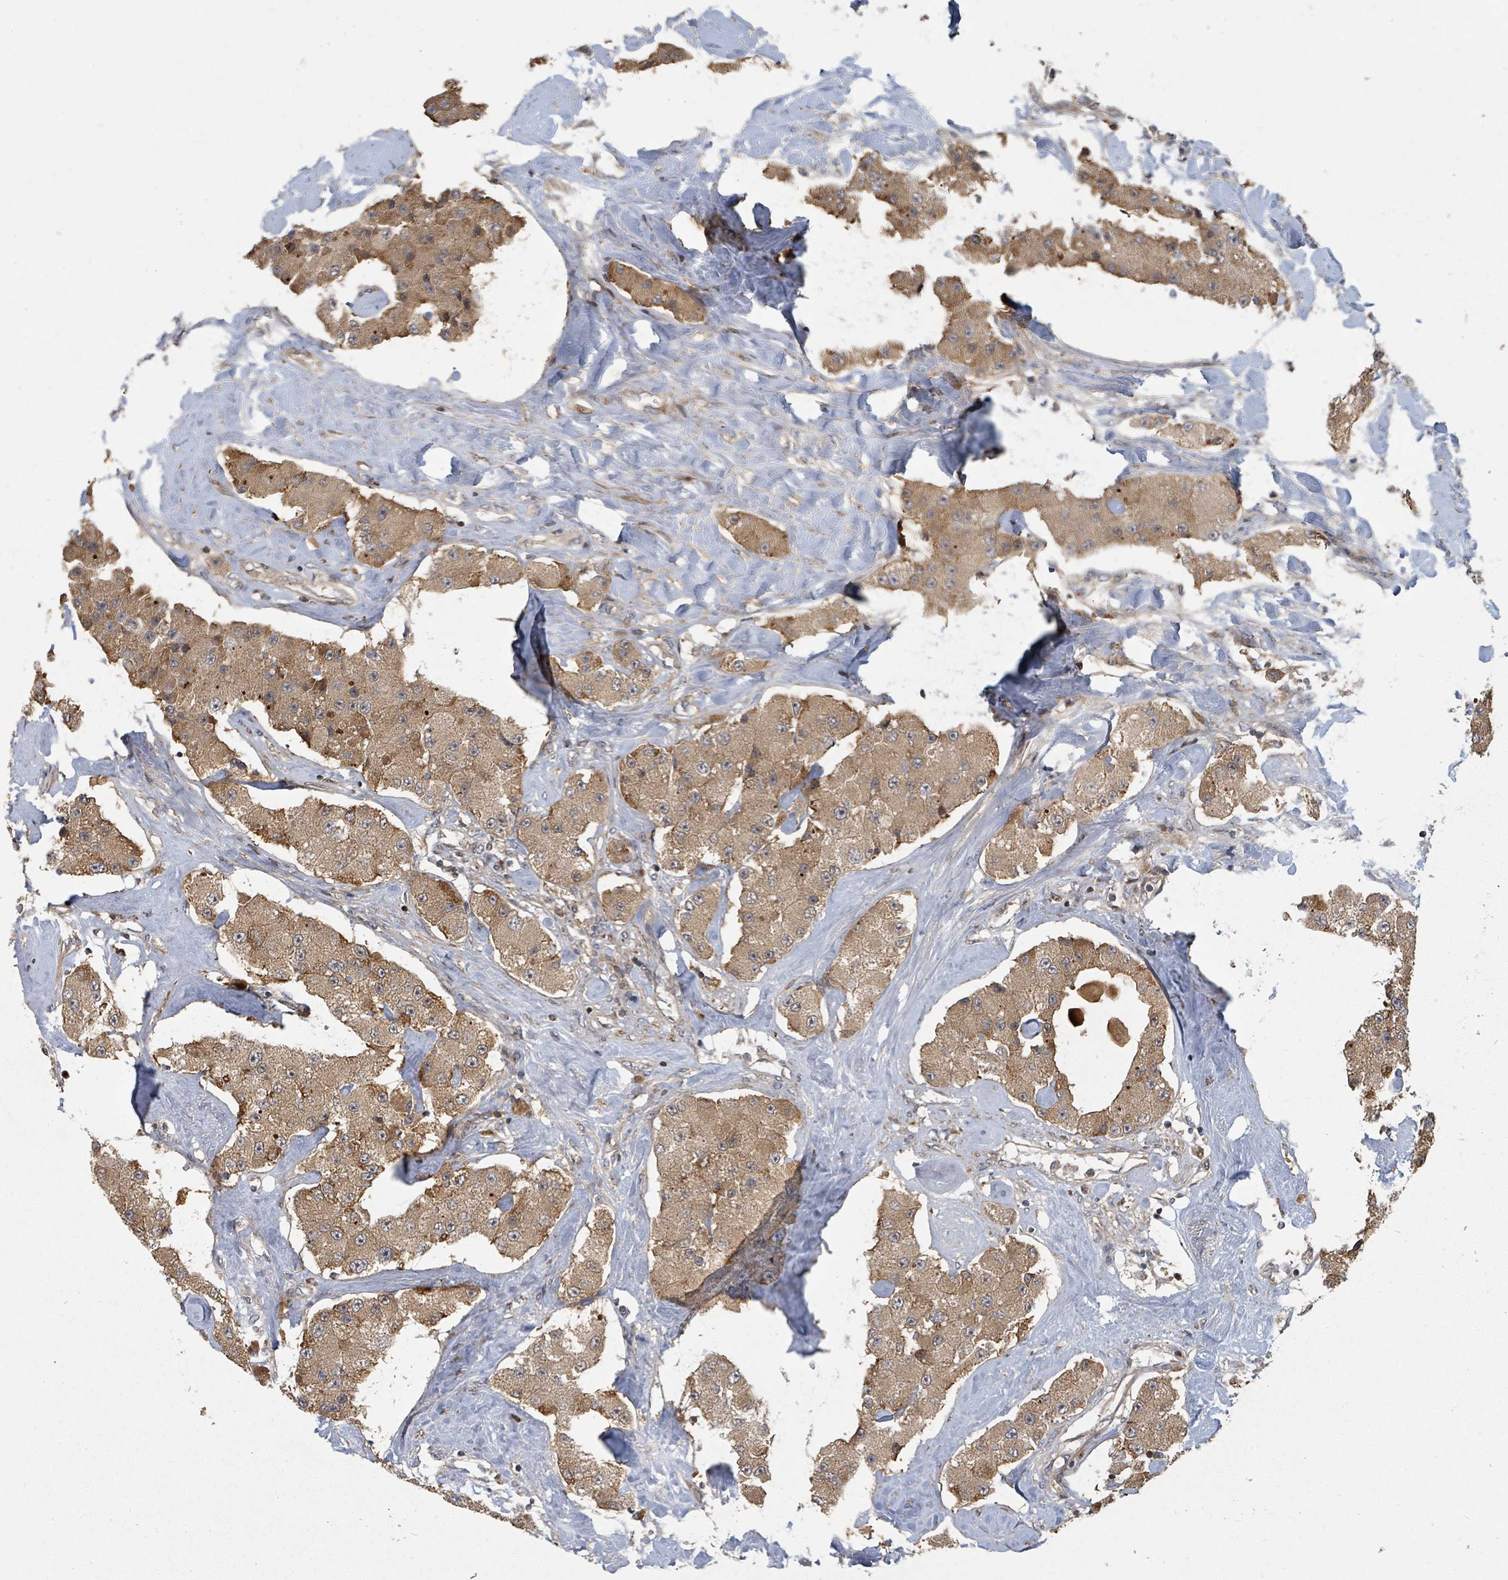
{"staining": {"intensity": "moderate", "quantity": ">75%", "location": "cytoplasmic/membranous"}, "tissue": "carcinoid", "cell_type": "Tumor cells", "image_type": "cancer", "snomed": [{"axis": "morphology", "description": "Carcinoid, malignant, NOS"}, {"axis": "topography", "description": "Pancreas"}], "caption": "Immunohistochemistry (IHC) staining of carcinoid (malignant), which demonstrates medium levels of moderate cytoplasmic/membranous staining in approximately >75% of tumor cells indicating moderate cytoplasmic/membranous protein expression. The staining was performed using DAB (3,3'-diaminobenzidine) (brown) for protein detection and nuclei were counterstained in hematoxylin (blue).", "gene": "DPM1", "patient": {"sex": "male", "age": 41}}